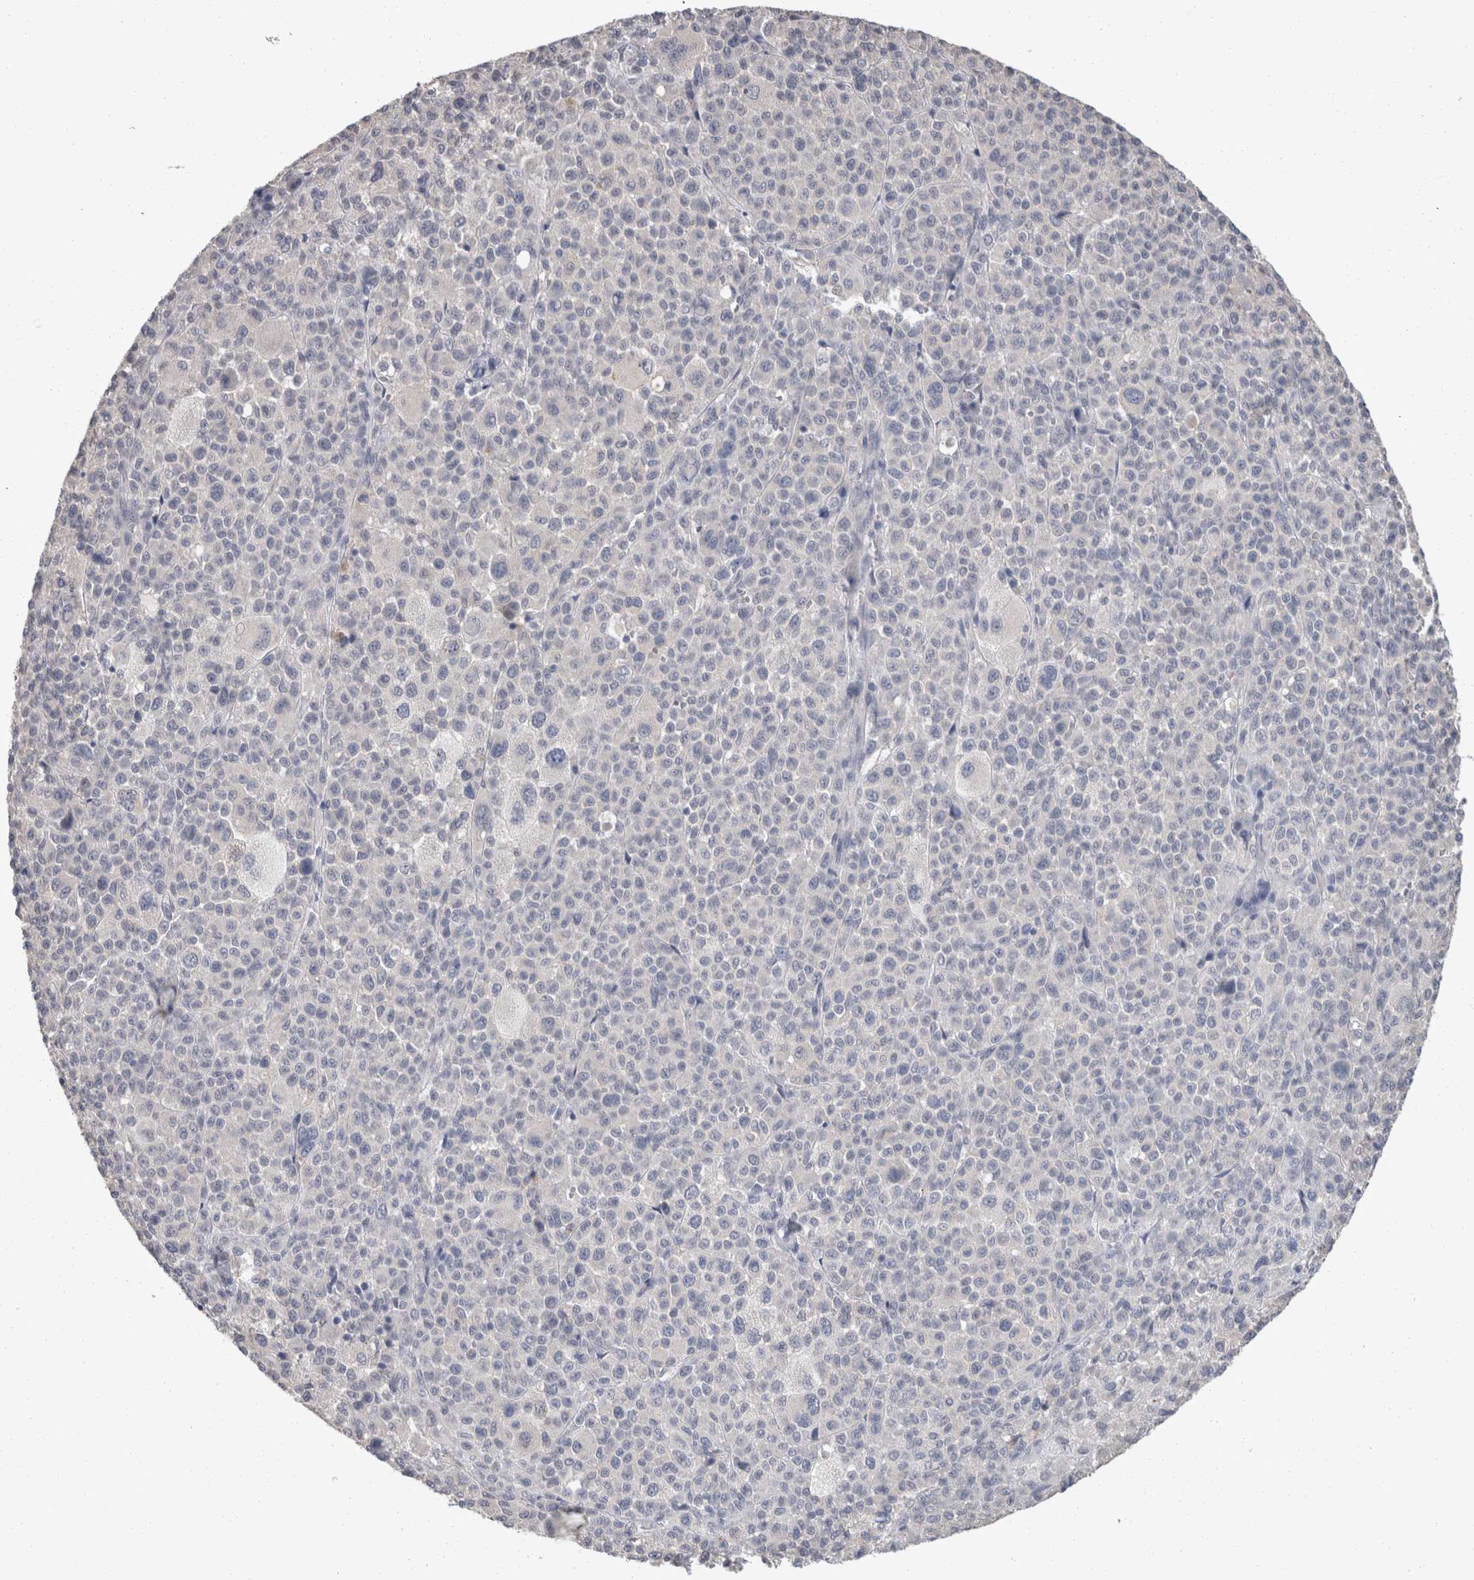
{"staining": {"intensity": "negative", "quantity": "none", "location": "none"}, "tissue": "melanoma", "cell_type": "Tumor cells", "image_type": "cancer", "snomed": [{"axis": "morphology", "description": "Malignant melanoma, Metastatic site"}, {"axis": "topography", "description": "Skin"}], "caption": "The photomicrograph reveals no significant staining in tumor cells of malignant melanoma (metastatic site).", "gene": "FHOD3", "patient": {"sex": "female", "age": 74}}